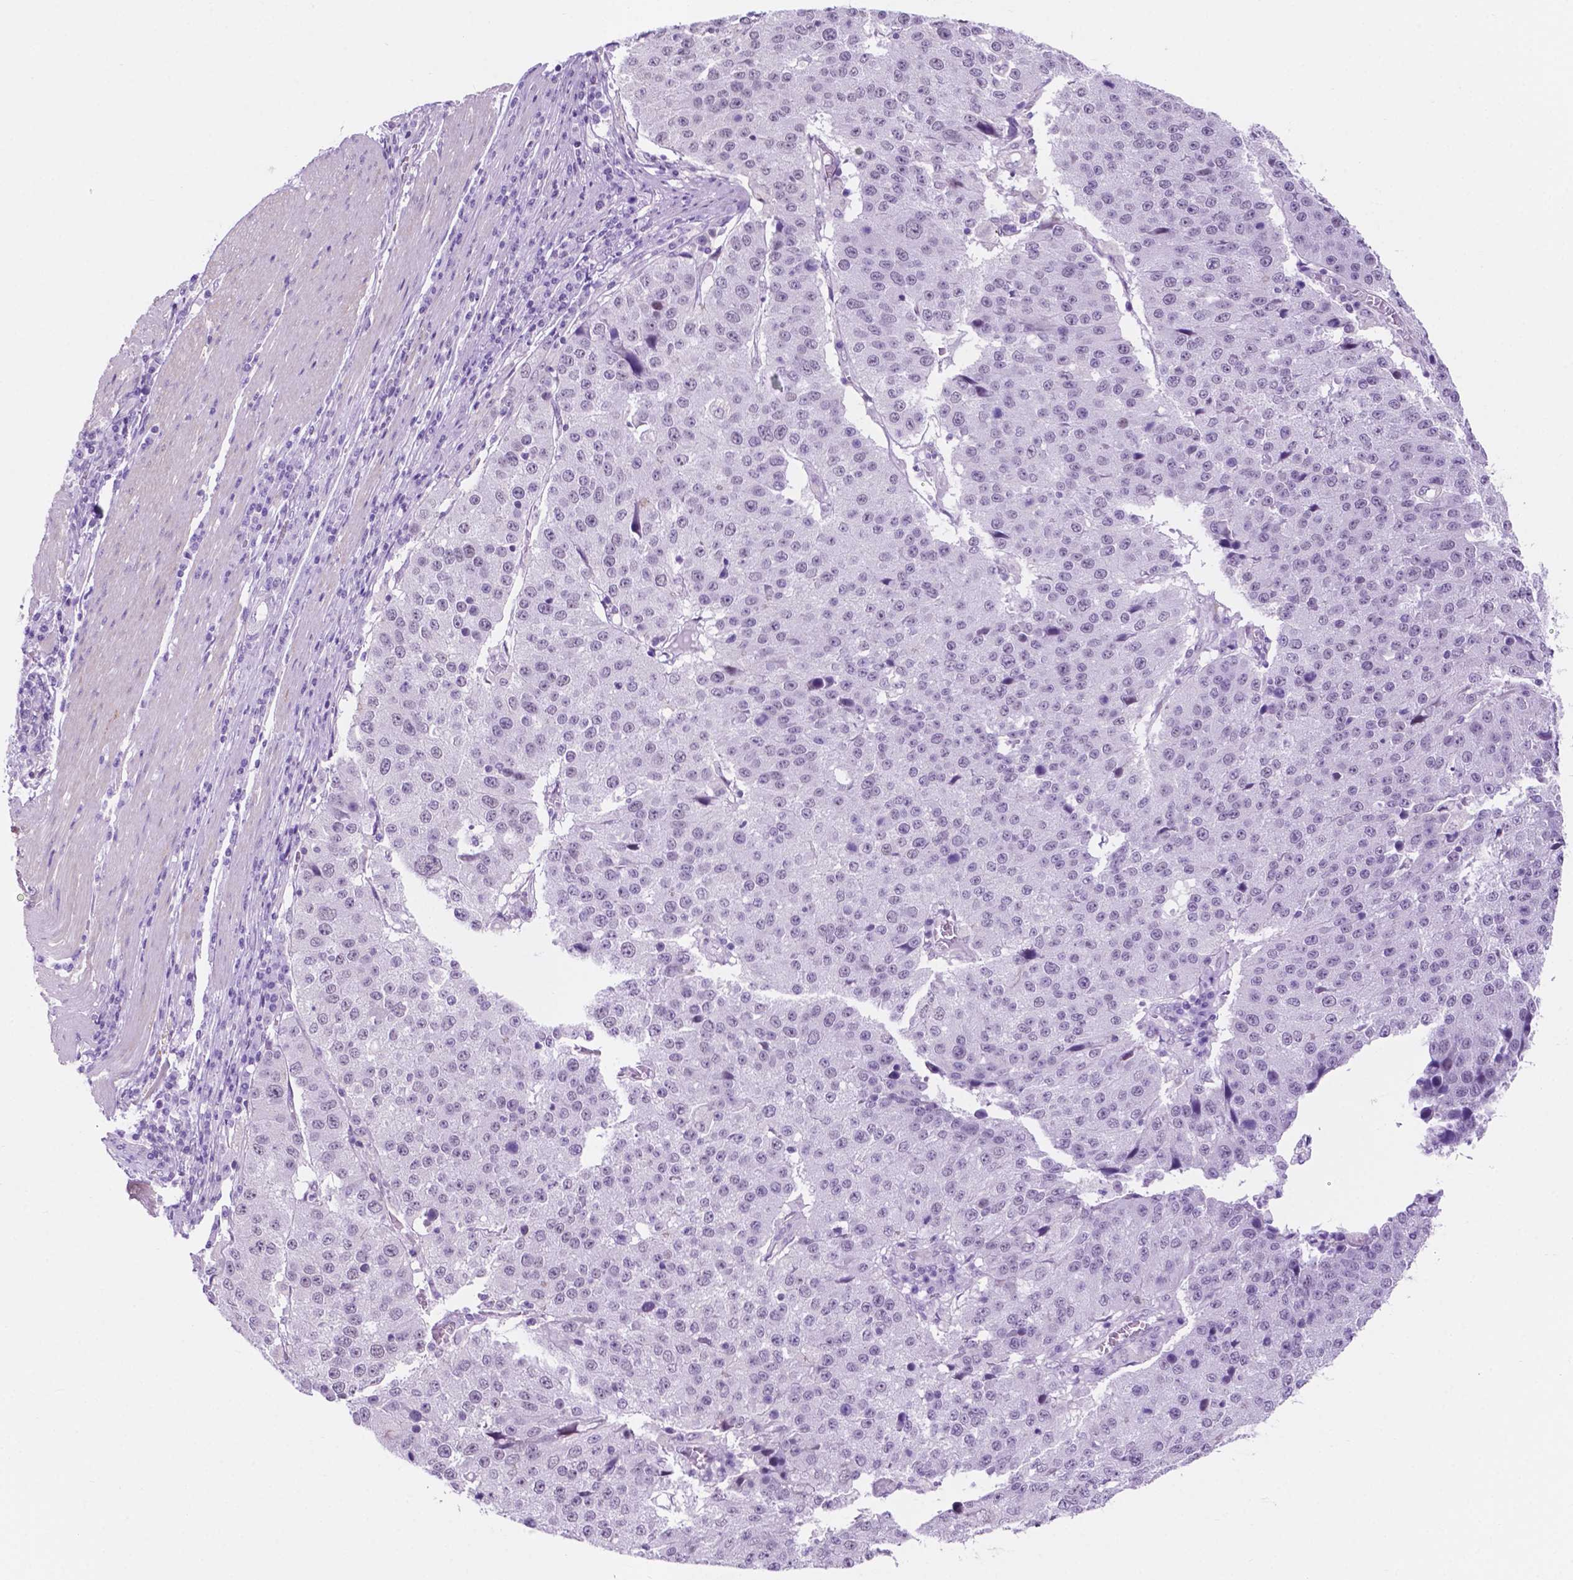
{"staining": {"intensity": "negative", "quantity": "none", "location": "none"}, "tissue": "stomach cancer", "cell_type": "Tumor cells", "image_type": "cancer", "snomed": [{"axis": "morphology", "description": "Adenocarcinoma, NOS"}, {"axis": "topography", "description": "Stomach"}], "caption": "High power microscopy micrograph of an immunohistochemistry (IHC) image of adenocarcinoma (stomach), revealing no significant positivity in tumor cells.", "gene": "ACY3", "patient": {"sex": "male", "age": 71}}